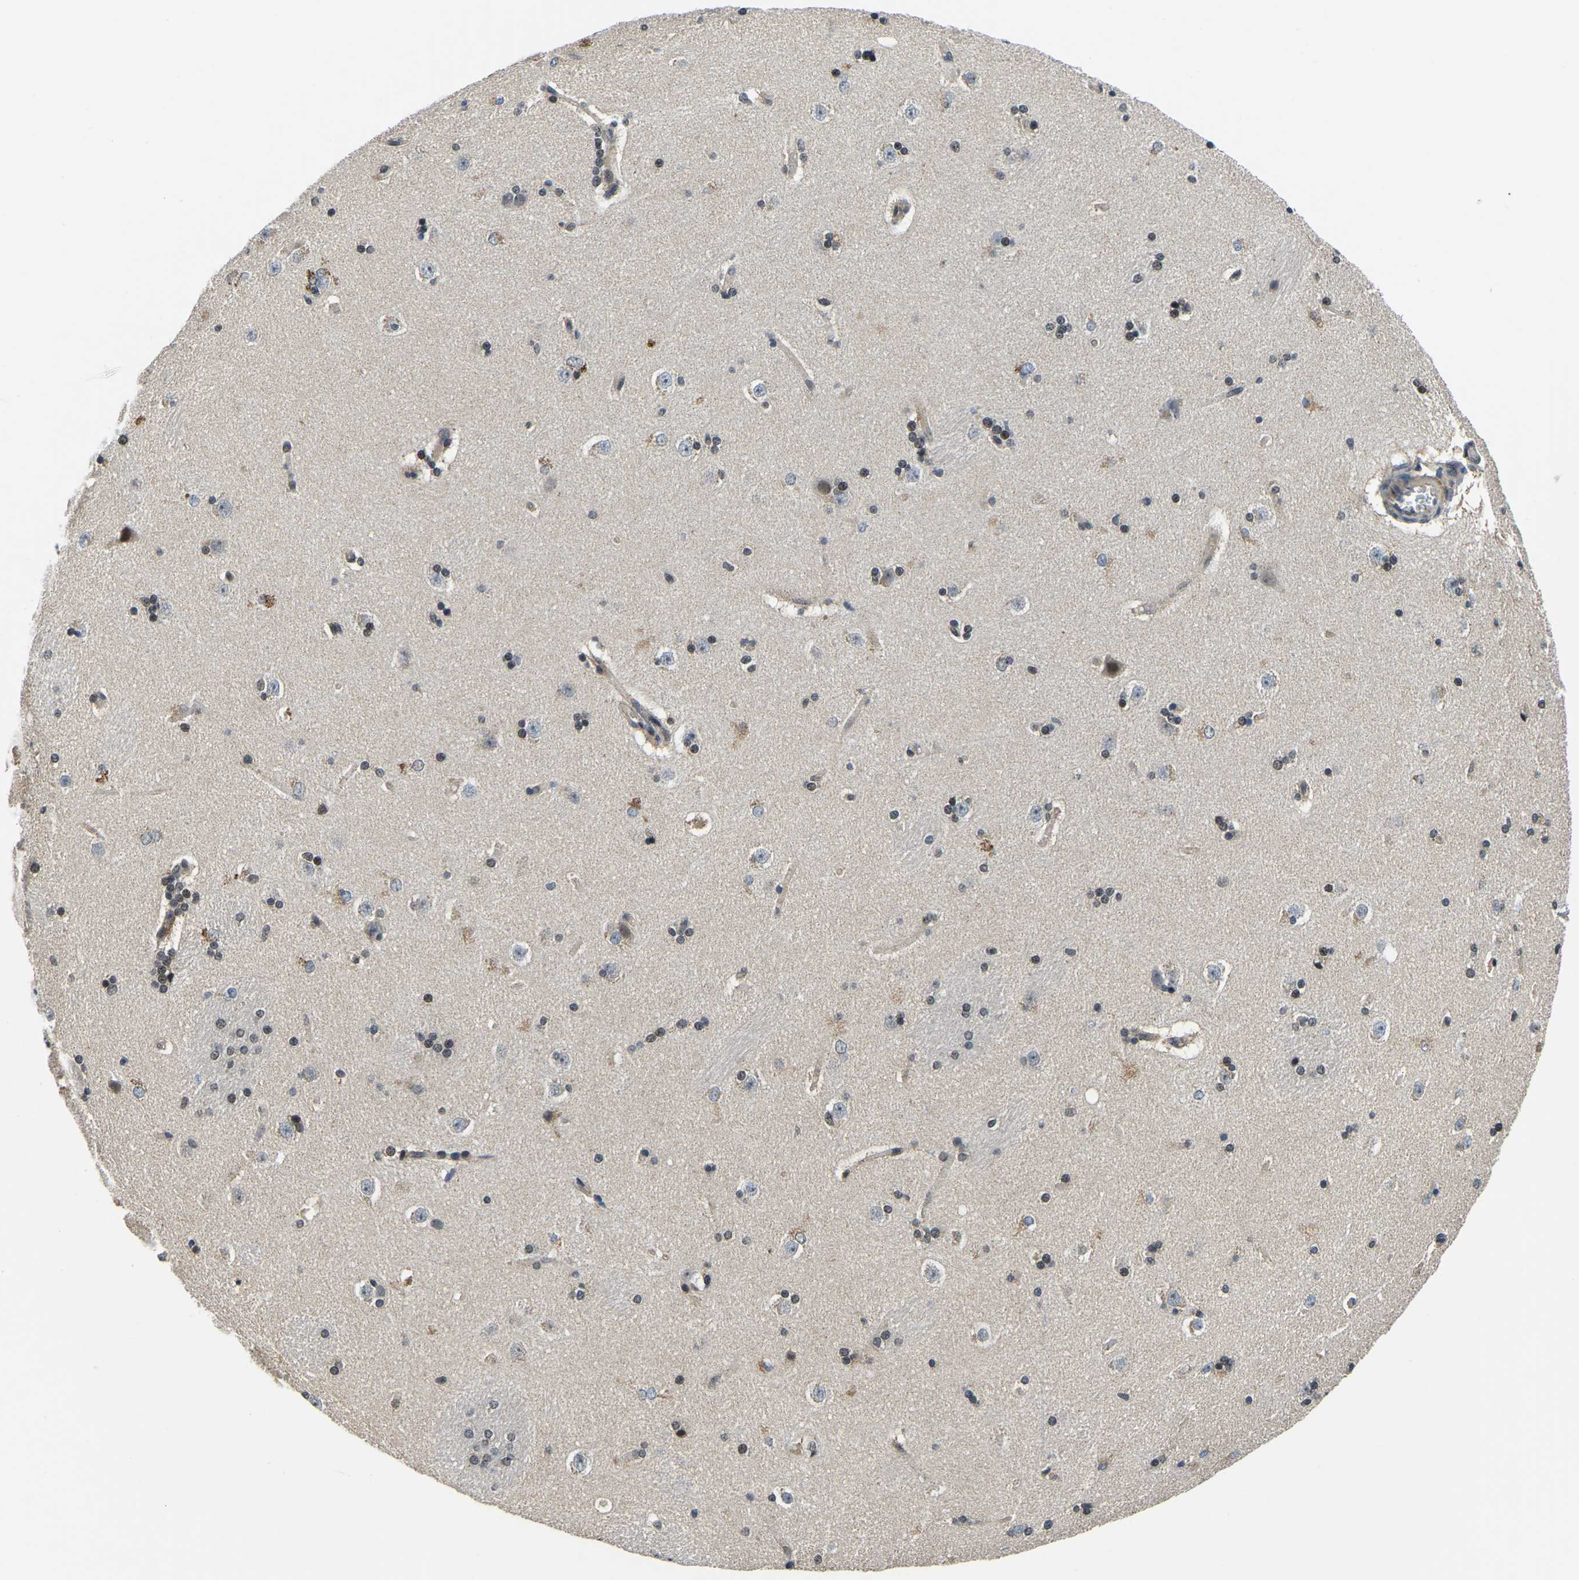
{"staining": {"intensity": "weak", "quantity": "<25%", "location": "nuclear"}, "tissue": "caudate", "cell_type": "Glial cells", "image_type": "normal", "snomed": [{"axis": "morphology", "description": "Normal tissue, NOS"}, {"axis": "topography", "description": "Lateral ventricle wall"}], "caption": "This is an IHC histopathology image of normal human caudate. There is no expression in glial cells.", "gene": "DFFA", "patient": {"sex": "female", "age": 19}}